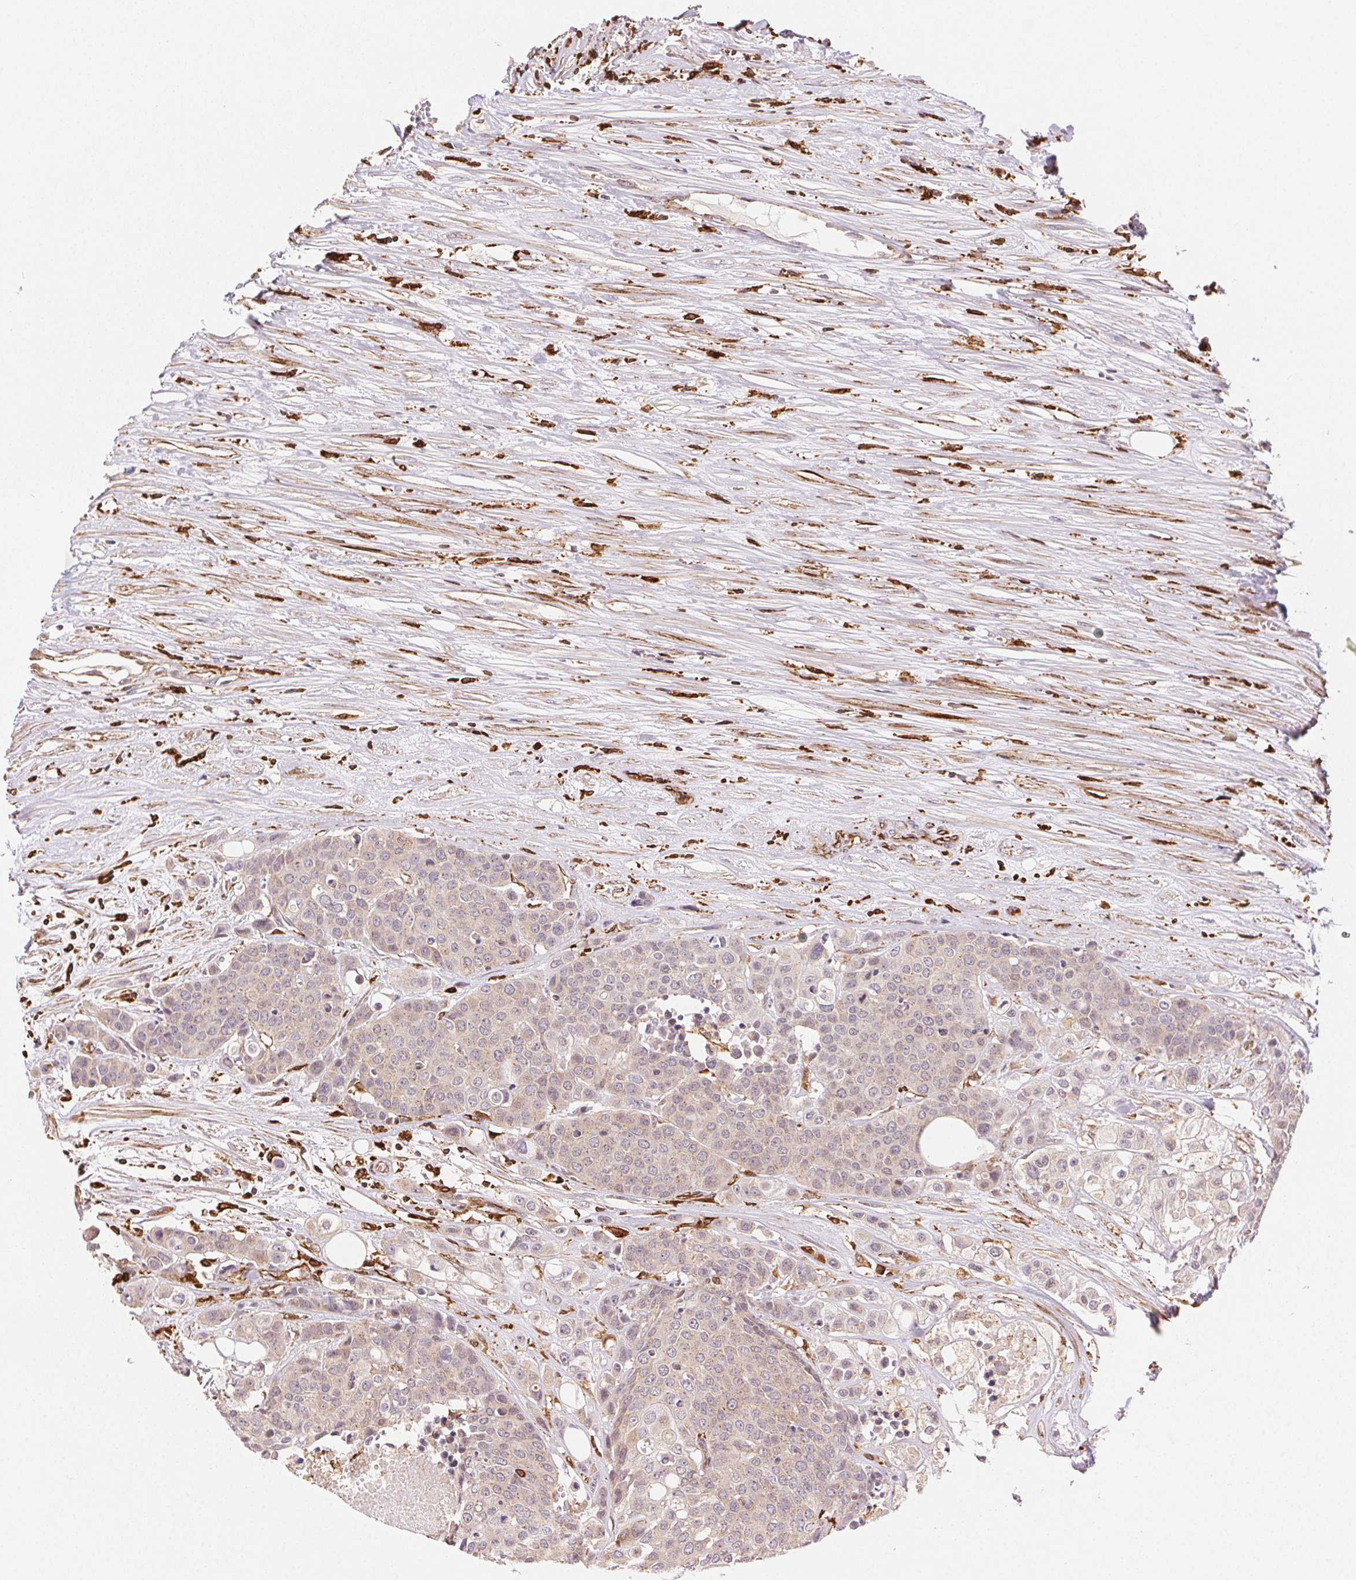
{"staining": {"intensity": "negative", "quantity": "none", "location": "none"}, "tissue": "carcinoid", "cell_type": "Tumor cells", "image_type": "cancer", "snomed": [{"axis": "morphology", "description": "Carcinoid, malignant, NOS"}, {"axis": "topography", "description": "Colon"}], "caption": "There is no significant expression in tumor cells of malignant carcinoid. (DAB (3,3'-diaminobenzidine) IHC with hematoxylin counter stain).", "gene": "RNASET2", "patient": {"sex": "male", "age": 81}}